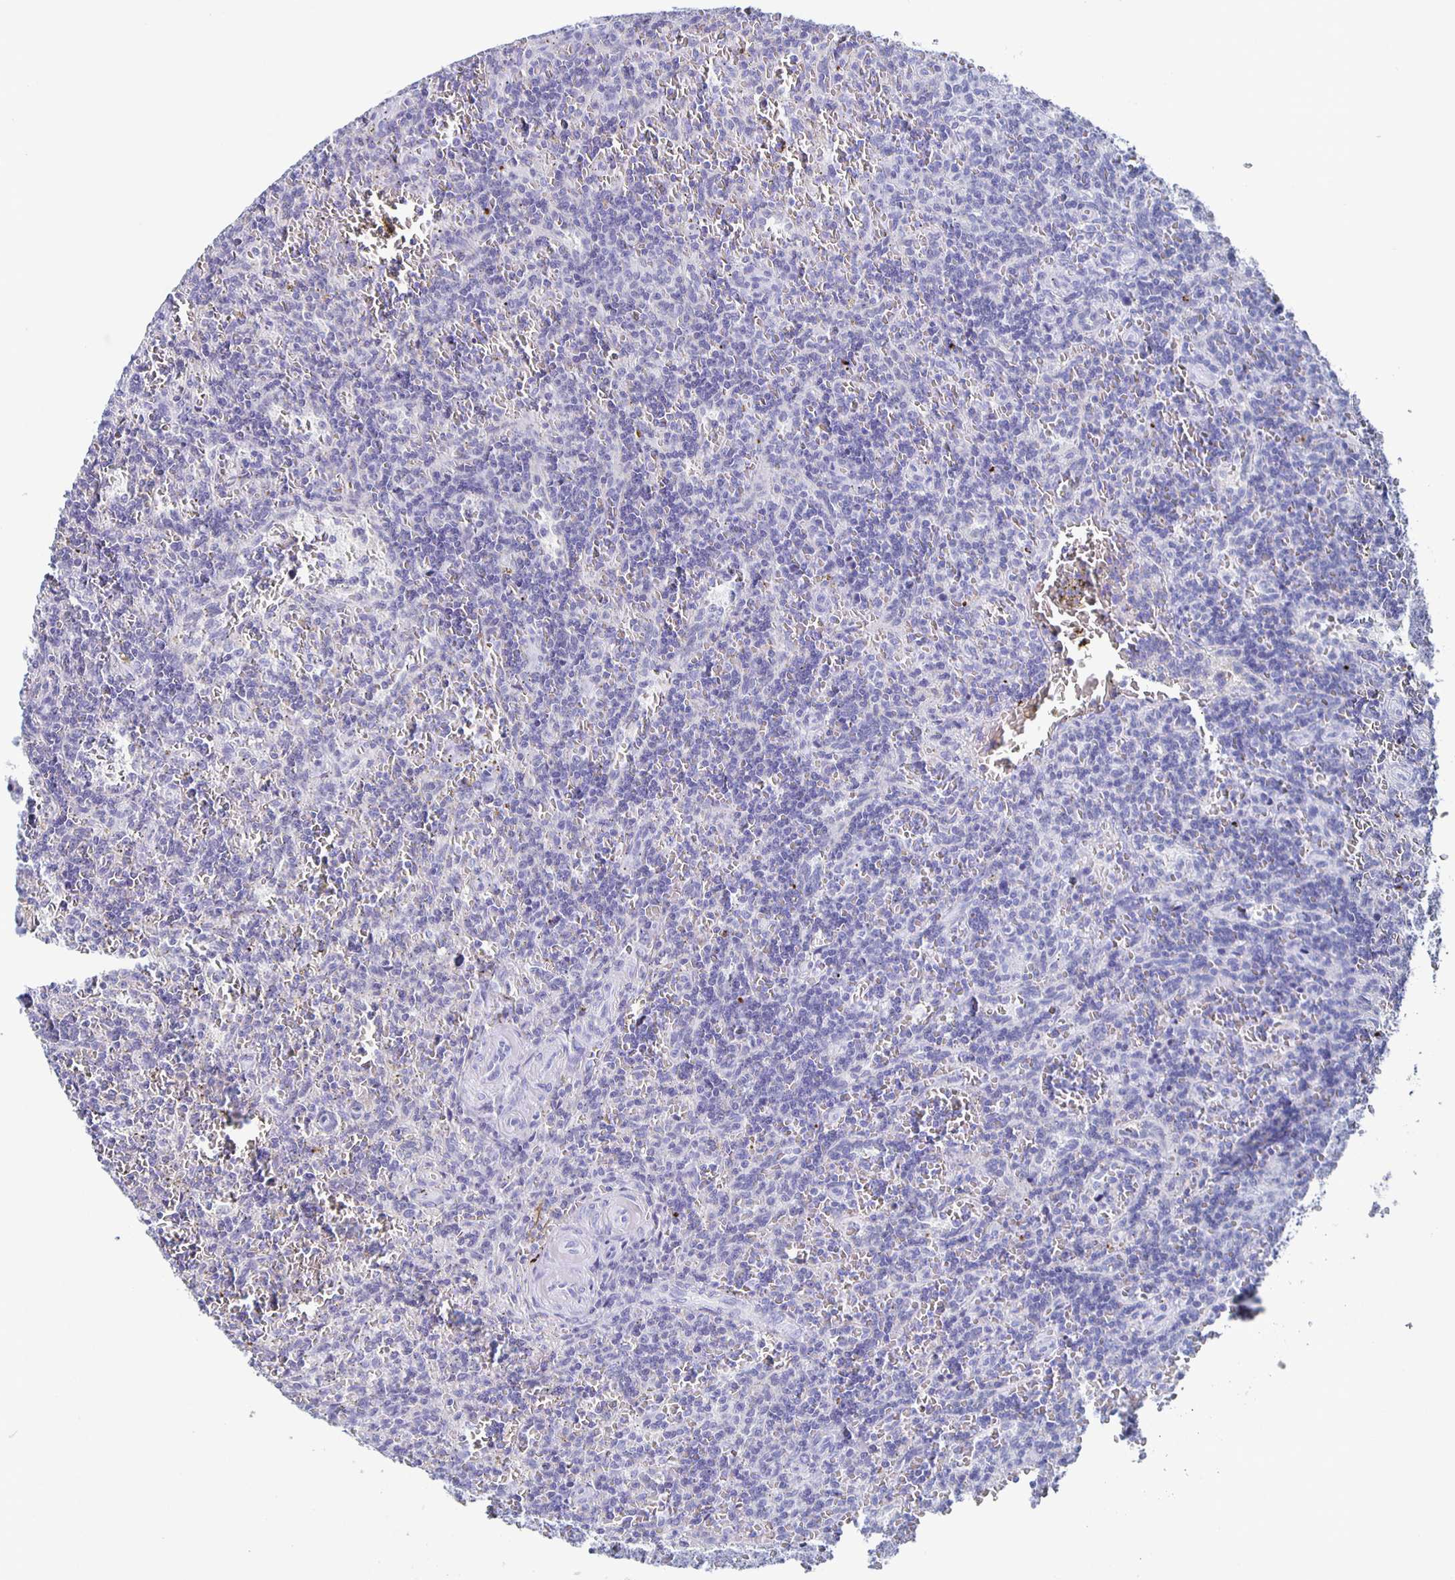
{"staining": {"intensity": "negative", "quantity": "none", "location": "none"}, "tissue": "lymphoma", "cell_type": "Tumor cells", "image_type": "cancer", "snomed": [{"axis": "morphology", "description": "Malignant lymphoma, non-Hodgkin's type, Low grade"}, {"axis": "topography", "description": "Spleen"}], "caption": "Immunohistochemistry (IHC) photomicrograph of neoplastic tissue: human low-grade malignant lymphoma, non-Hodgkin's type stained with DAB (3,3'-diaminobenzidine) demonstrates no significant protein positivity in tumor cells.", "gene": "FGA", "patient": {"sex": "male", "age": 73}}